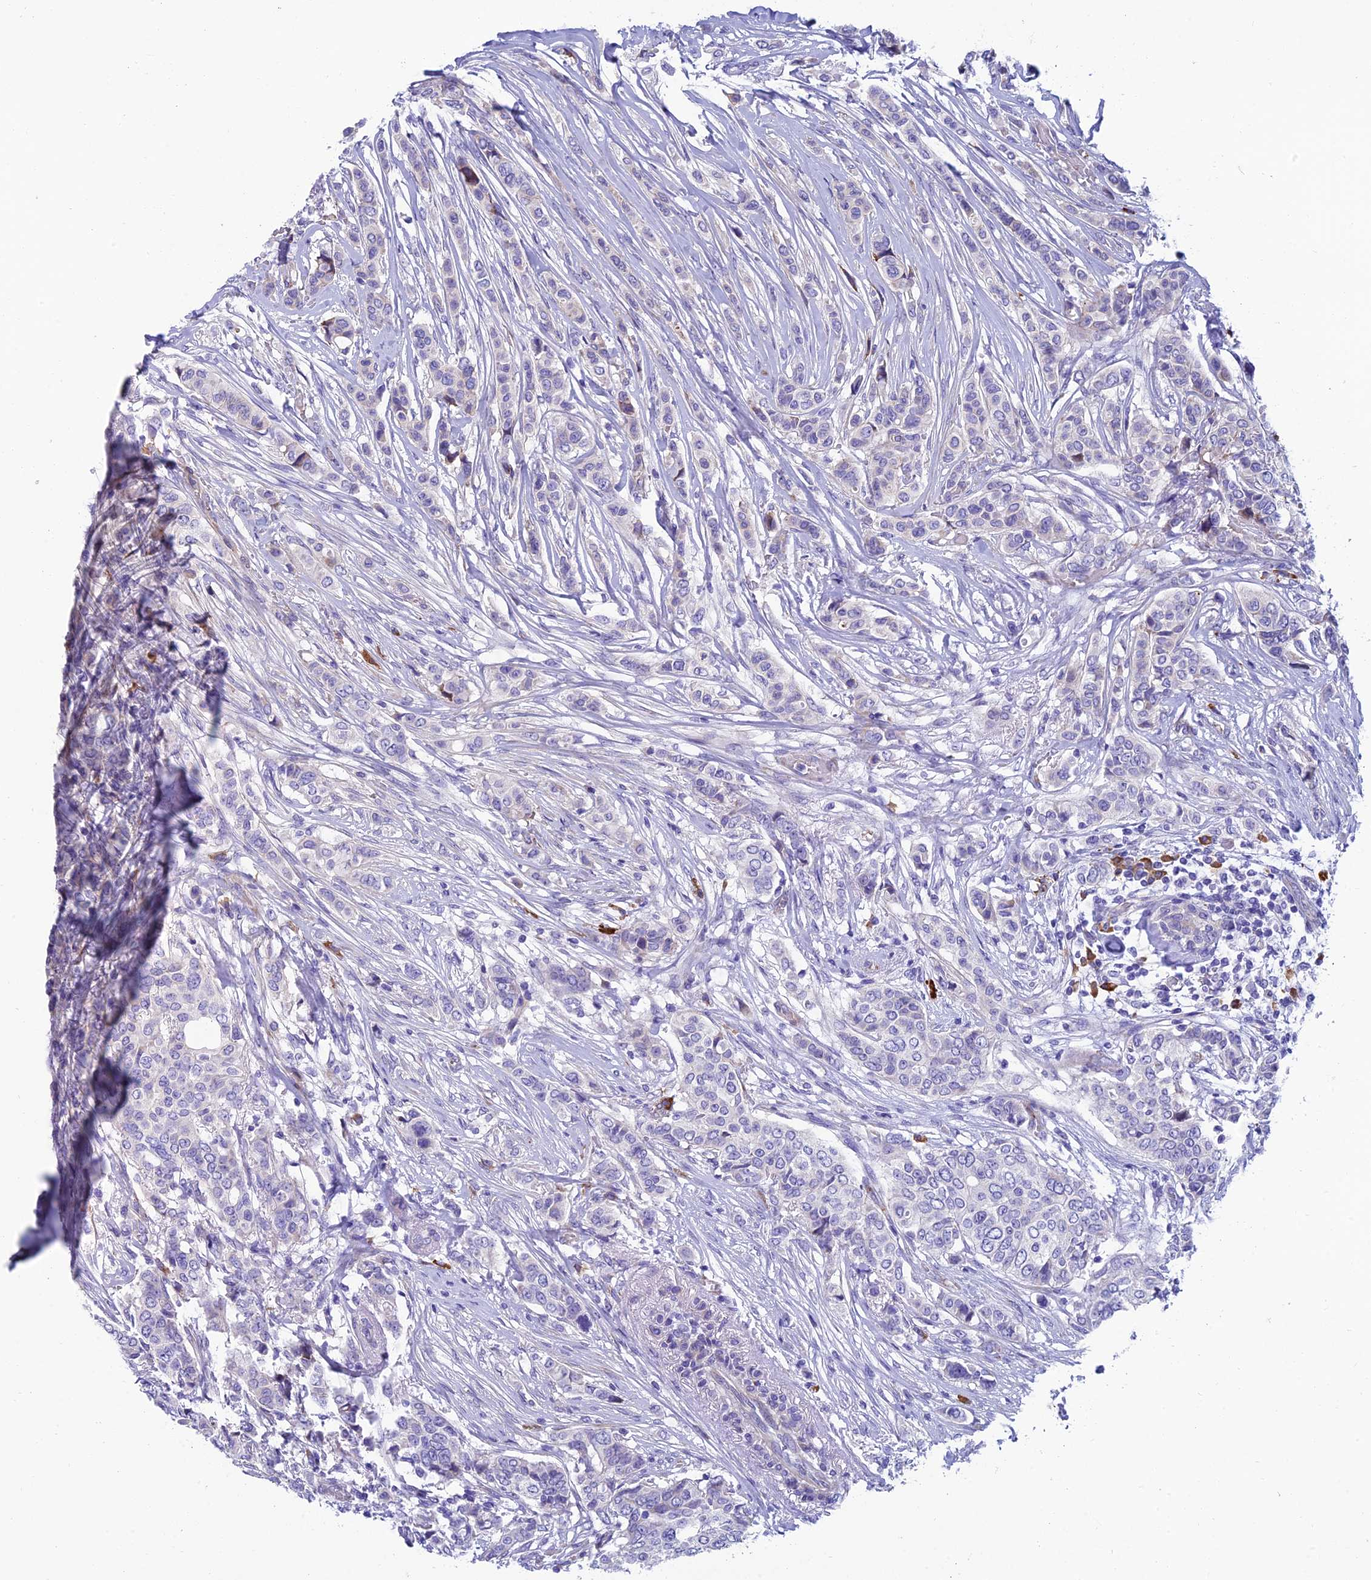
{"staining": {"intensity": "negative", "quantity": "none", "location": "none"}, "tissue": "breast cancer", "cell_type": "Tumor cells", "image_type": "cancer", "snomed": [{"axis": "morphology", "description": "Lobular carcinoma"}, {"axis": "topography", "description": "Breast"}], "caption": "Protein analysis of breast cancer (lobular carcinoma) displays no significant positivity in tumor cells.", "gene": "MACIR", "patient": {"sex": "female", "age": 51}}